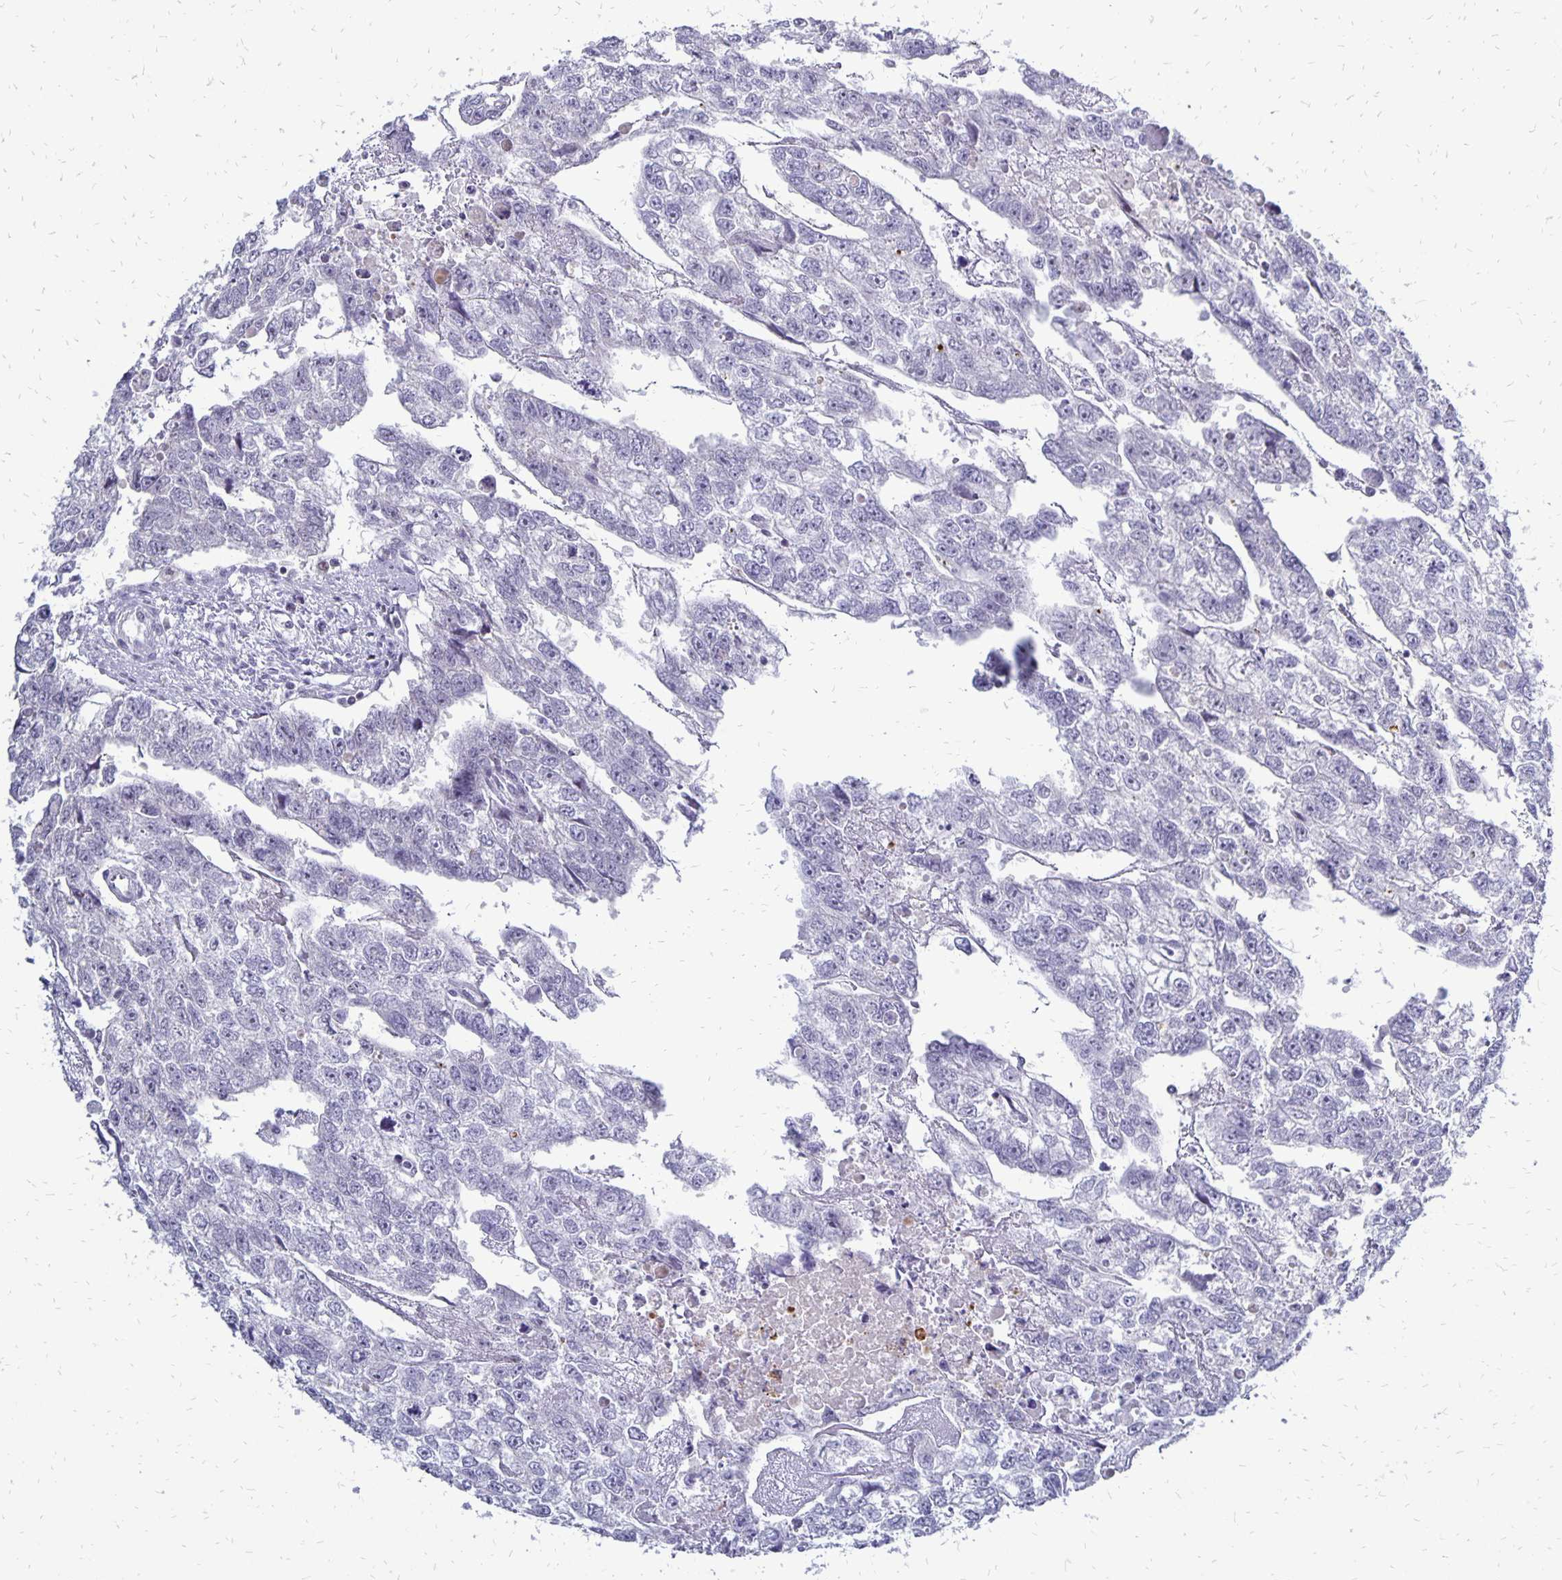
{"staining": {"intensity": "negative", "quantity": "none", "location": "none"}, "tissue": "testis cancer", "cell_type": "Tumor cells", "image_type": "cancer", "snomed": [{"axis": "morphology", "description": "Carcinoma, Embryonal, NOS"}, {"axis": "morphology", "description": "Teratoma, malignant, NOS"}, {"axis": "topography", "description": "Testis"}], "caption": "The micrograph displays no significant staining in tumor cells of testis cancer (teratoma (malignant)).", "gene": "DCK", "patient": {"sex": "male", "age": 44}}